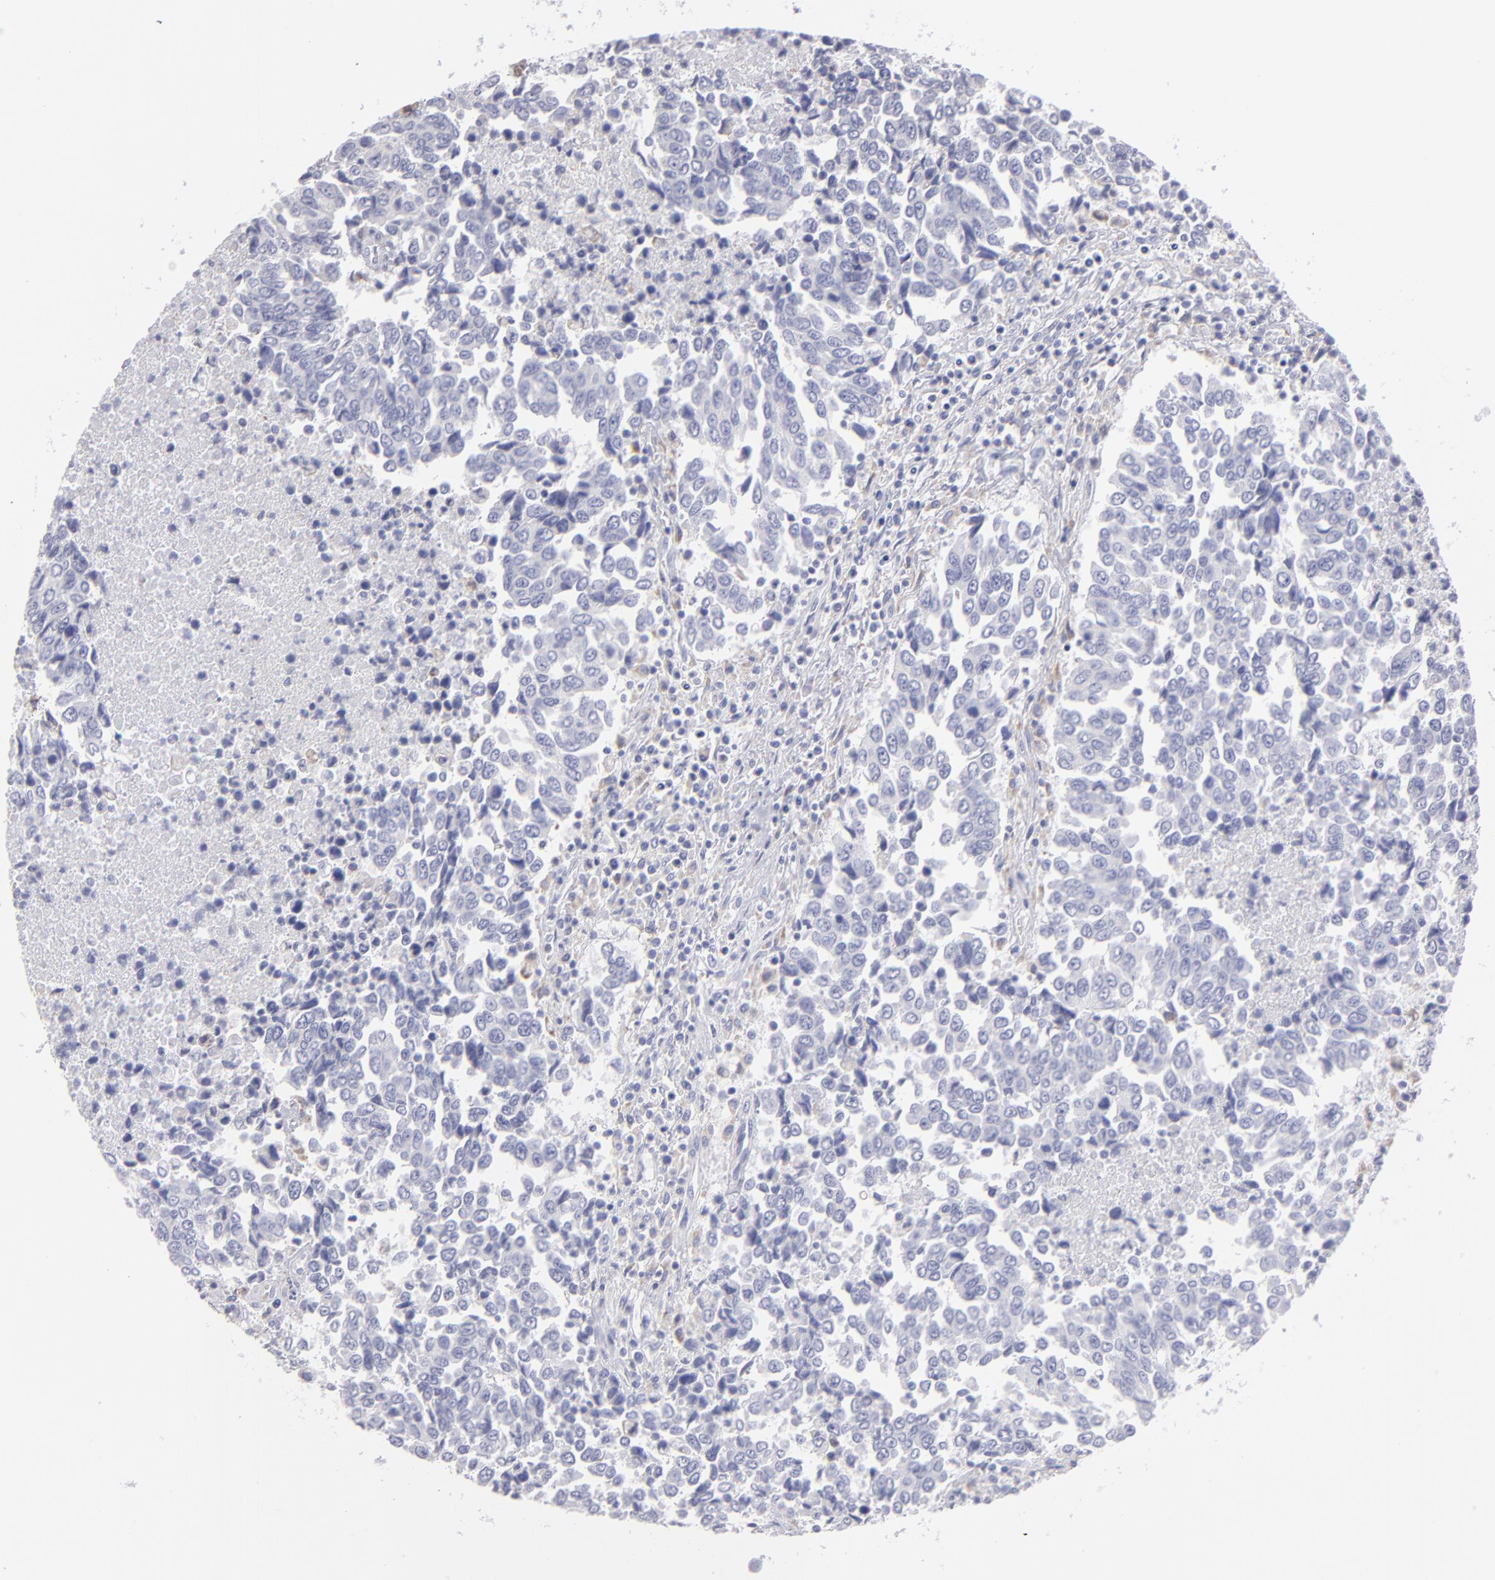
{"staining": {"intensity": "negative", "quantity": "none", "location": "none"}, "tissue": "urothelial cancer", "cell_type": "Tumor cells", "image_type": "cancer", "snomed": [{"axis": "morphology", "description": "Urothelial carcinoma, High grade"}, {"axis": "topography", "description": "Urinary bladder"}], "caption": "Tumor cells are negative for brown protein staining in urothelial carcinoma (high-grade).", "gene": "CALR", "patient": {"sex": "male", "age": 86}}